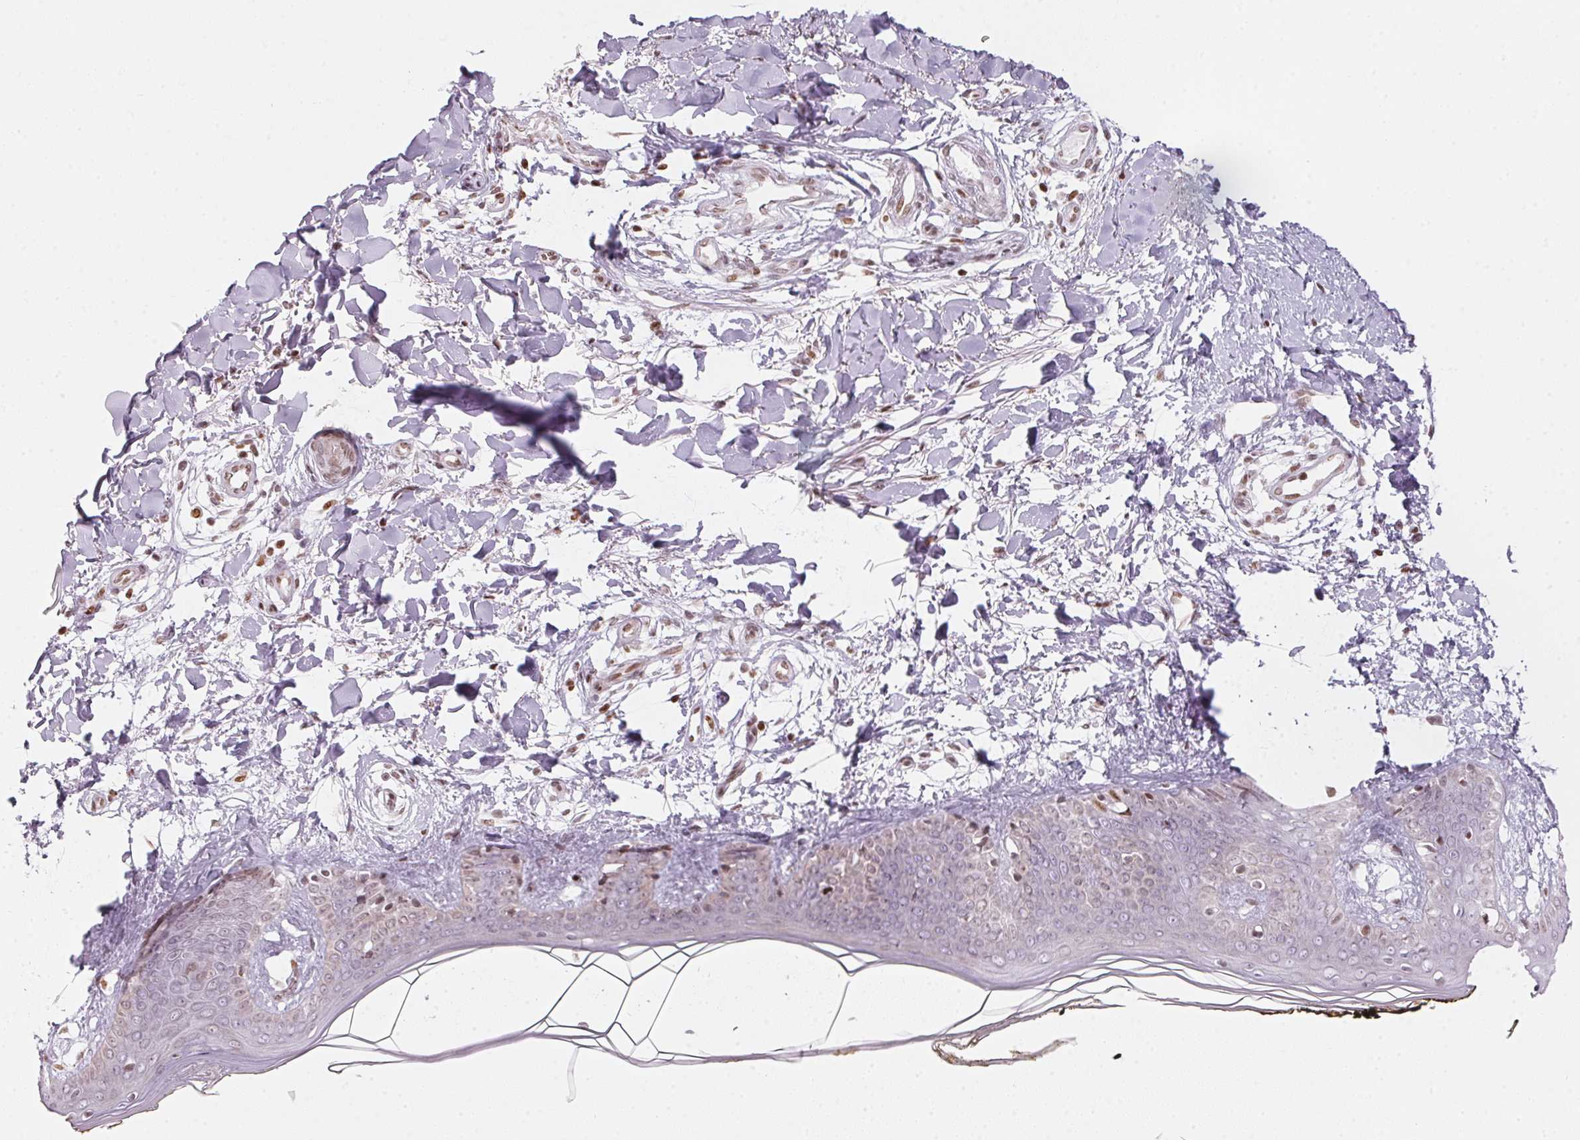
{"staining": {"intensity": "negative", "quantity": "none", "location": "none"}, "tissue": "skin", "cell_type": "Fibroblasts", "image_type": "normal", "snomed": [{"axis": "morphology", "description": "Normal tissue, NOS"}, {"axis": "topography", "description": "Skin"}], "caption": "Immunohistochemistry of normal human skin displays no expression in fibroblasts.", "gene": "KAT6A", "patient": {"sex": "female", "age": 34}}